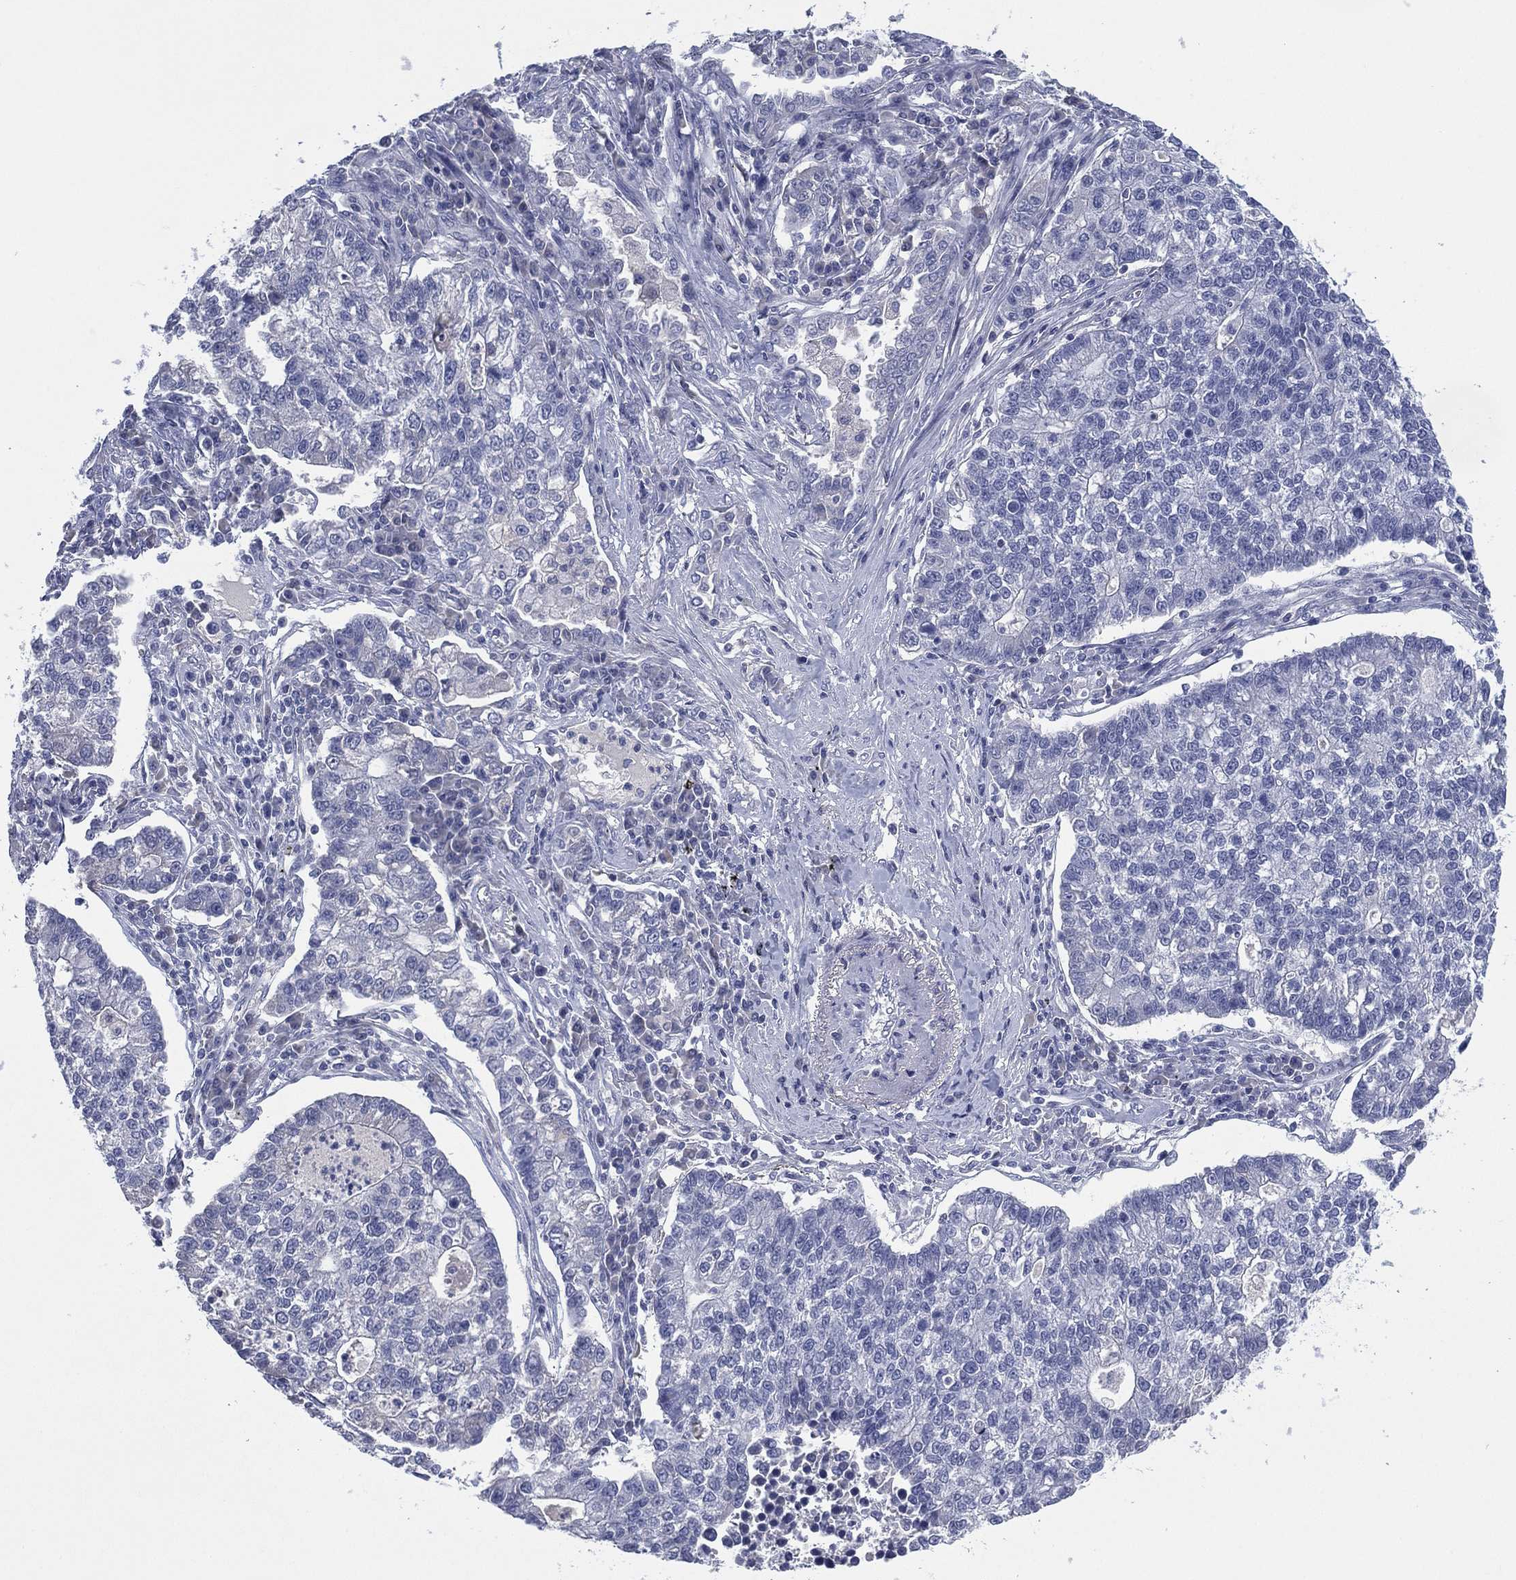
{"staining": {"intensity": "negative", "quantity": "none", "location": "none"}, "tissue": "lung cancer", "cell_type": "Tumor cells", "image_type": "cancer", "snomed": [{"axis": "morphology", "description": "Adenocarcinoma, NOS"}, {"axis": "topography", "description": "Lung"}], "caption": "An image of human lung cancer (adenocarcinoma) is negative for staining in tumor cells.", "gene": "KRT35", "patient": {"sex": "male", "age": 57}}